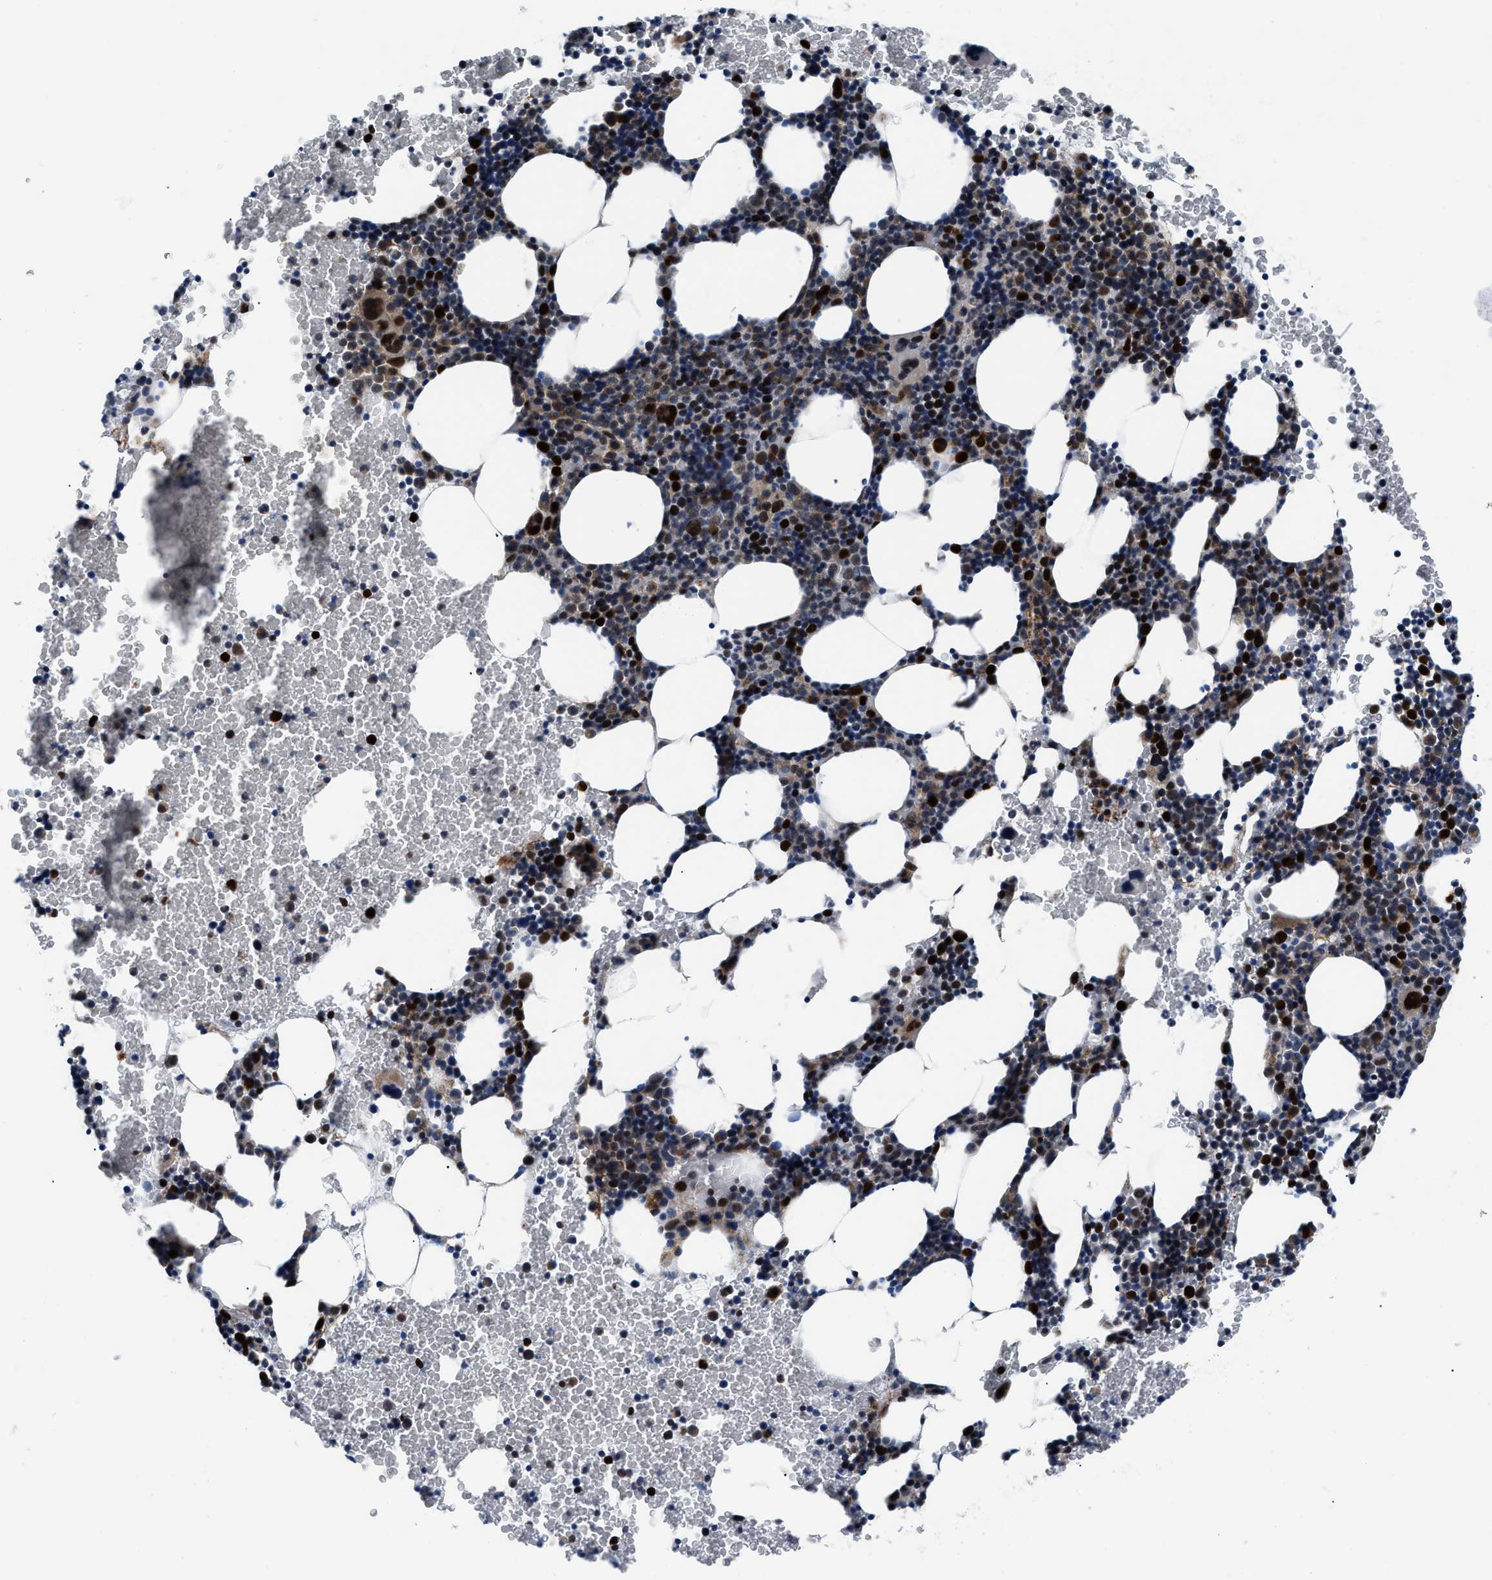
{"staining": {"intensity": "strong", "quantity": "25%-75%", "location": "nuclear"}, "tissue": "bone marrow", "cell_type": "Hematopoietic cells", "image_type": "normal", "snomed": [{"axis": "morphology", "description": "Normal tissue, NOS"}, {"axis": "morphology", "description": "Inflammation, NOS"}, {"axis": "topography", "description": "Bone marrow"}], "caption": "High-magnification brightfield microscopy of normal bone marrow stained with DAB (brown) and counterstained with hematoxylin (blue). hematopoietic cells exhibit strong nuclear positivity is identified in approximately25%-75% of cells. (Brightfield microscopy of DAB IHC at high magnification).", "gene": "LMO2", "patient": {"sex": "female", "age": 70}}